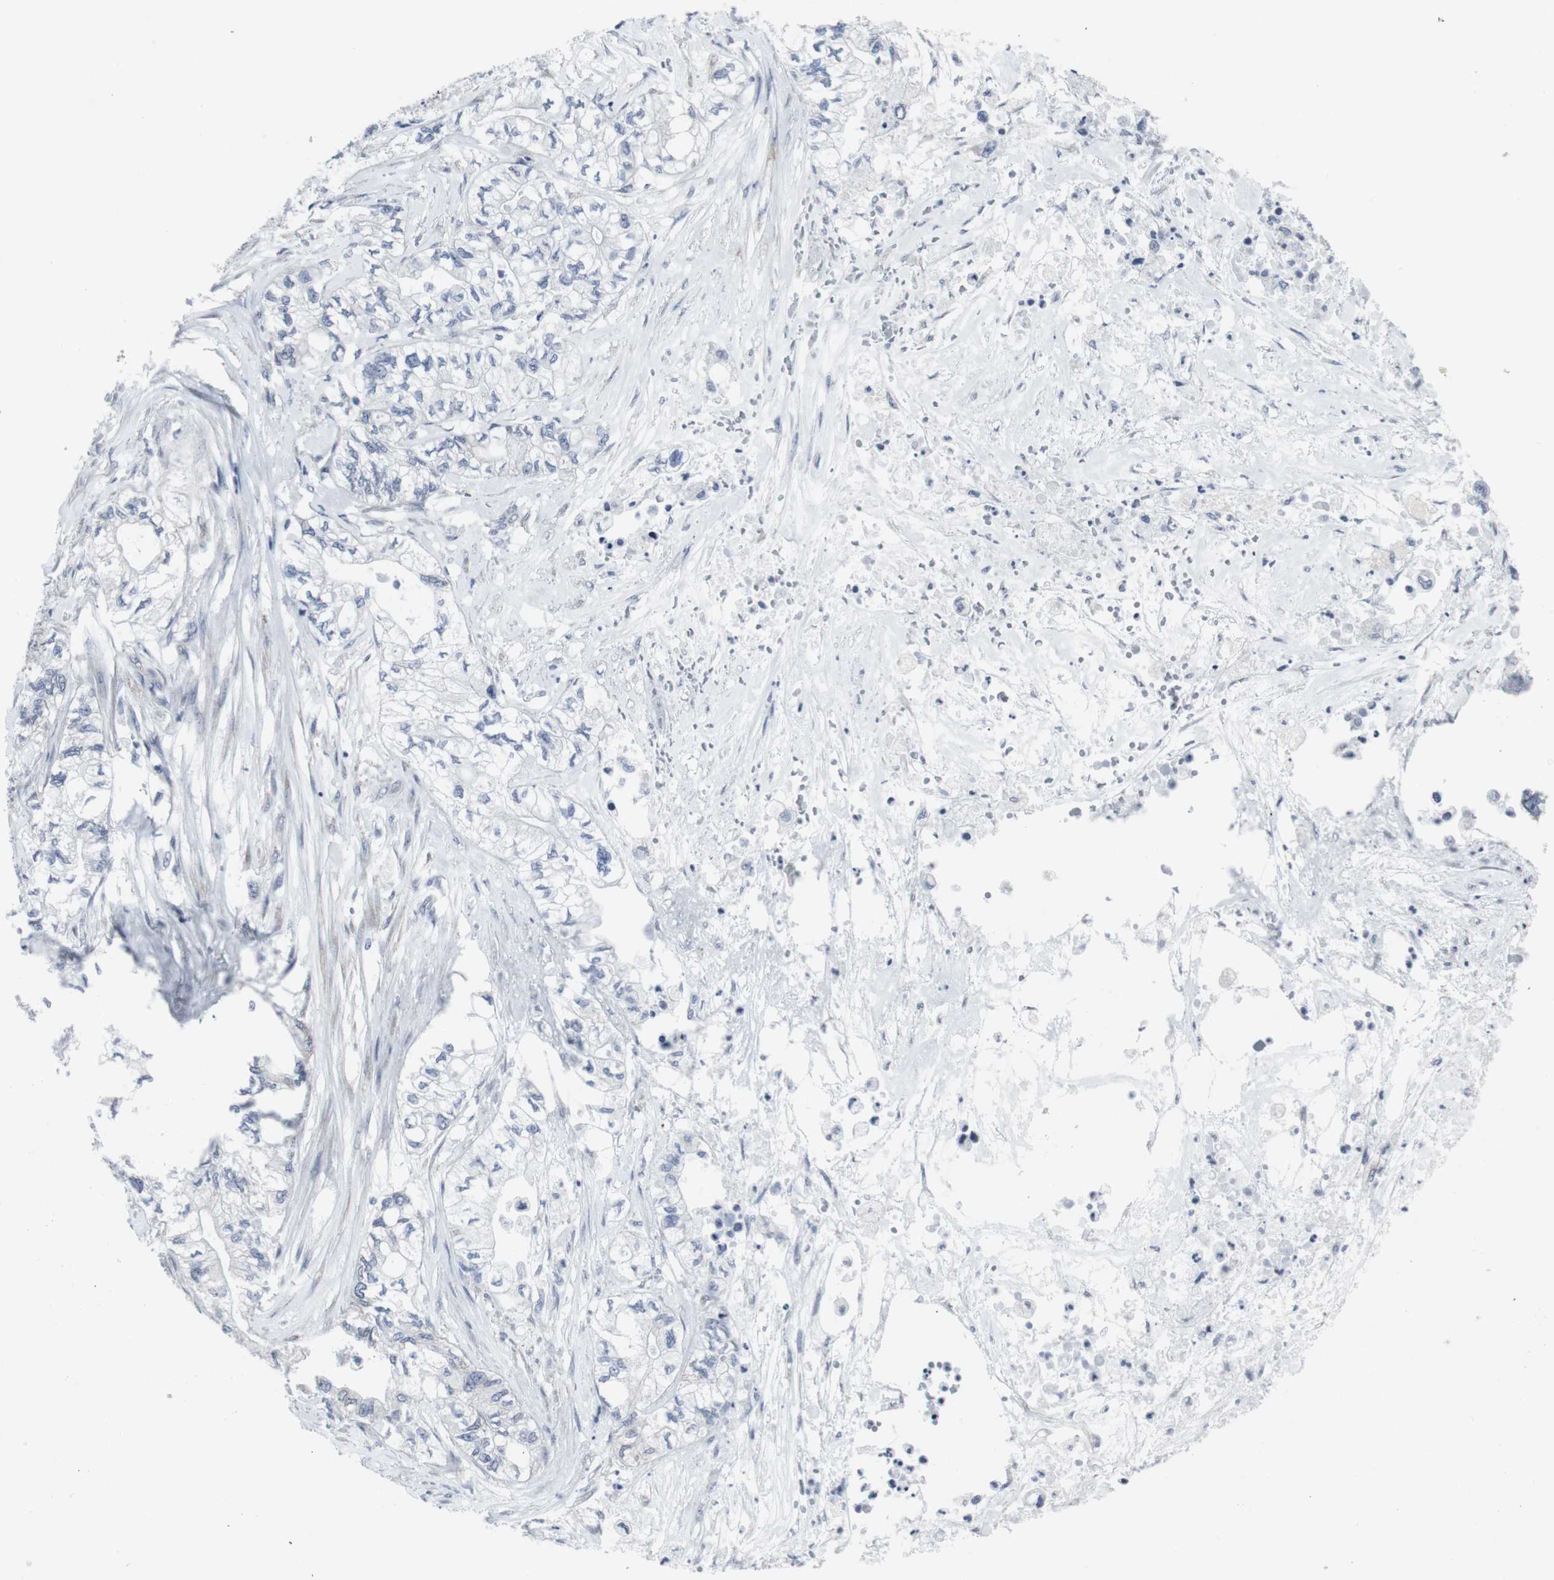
{"staining": {"intensity": "moderate", "quantity": "25%-75%", "location": "cytoplasmic/membranous,nuclear"}, "tissue": "pancreatic cancer", "cell_type": "Tumor cells", "image_type": "cancer", "snomed": [{"axis": "morphology", "description": "Adenocarcinoma, NOS"}, {"axis": "topography", "description": "Pancreas"}], "caption": "DAB (3,3'-diaminobenzidine) immunohistochemical staining of pancreatic cancer (adenocarcinoma) shows moderate cytoplasmic/membranous and nuclear protein staining in approximately 25%-75% of tumor cells.", "gene": "GEMIN2", "patient": {"sex": "male", "age": 79}}